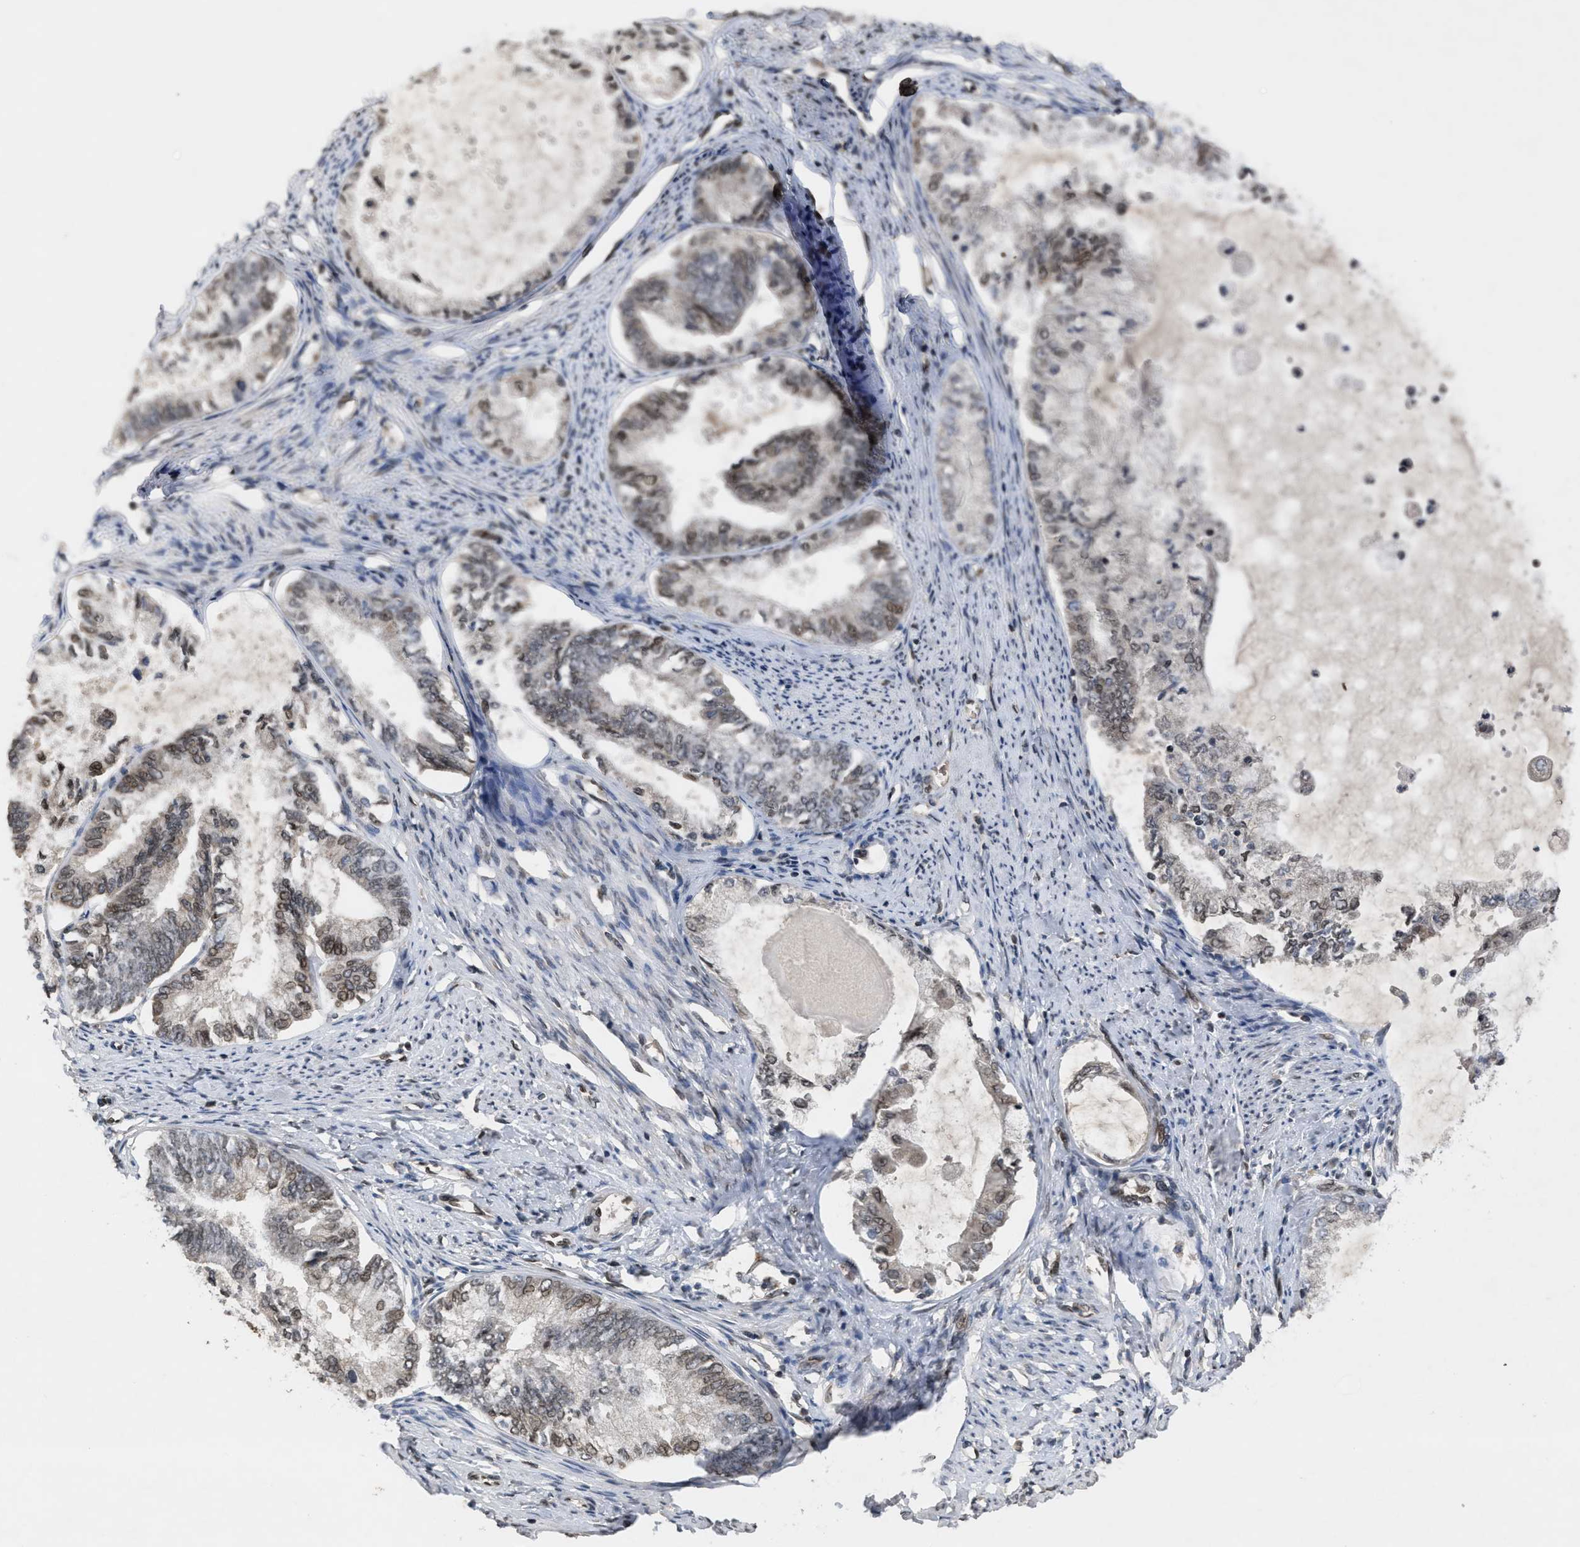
{"staining": {"intensity": "weak", "quantity": "25%-75%", "location": "nuclear"}, "tissue": "endometrial cancer", "cell_type": "Tumor cells", "image_type": "cancer", "snomed": [{"axis": "morphology", "description": "Adenocarcinoma, NOS"}, {"axis": "topography", "description": "Endometrium"}], "caption": "The image reveals staining of adenocarcinoma (endometrial), revealing weak nuclear protein positivity (brown color) within tumor cells.", "gene": "CRY1", "patient": {"sex": "female", "age": 86}}